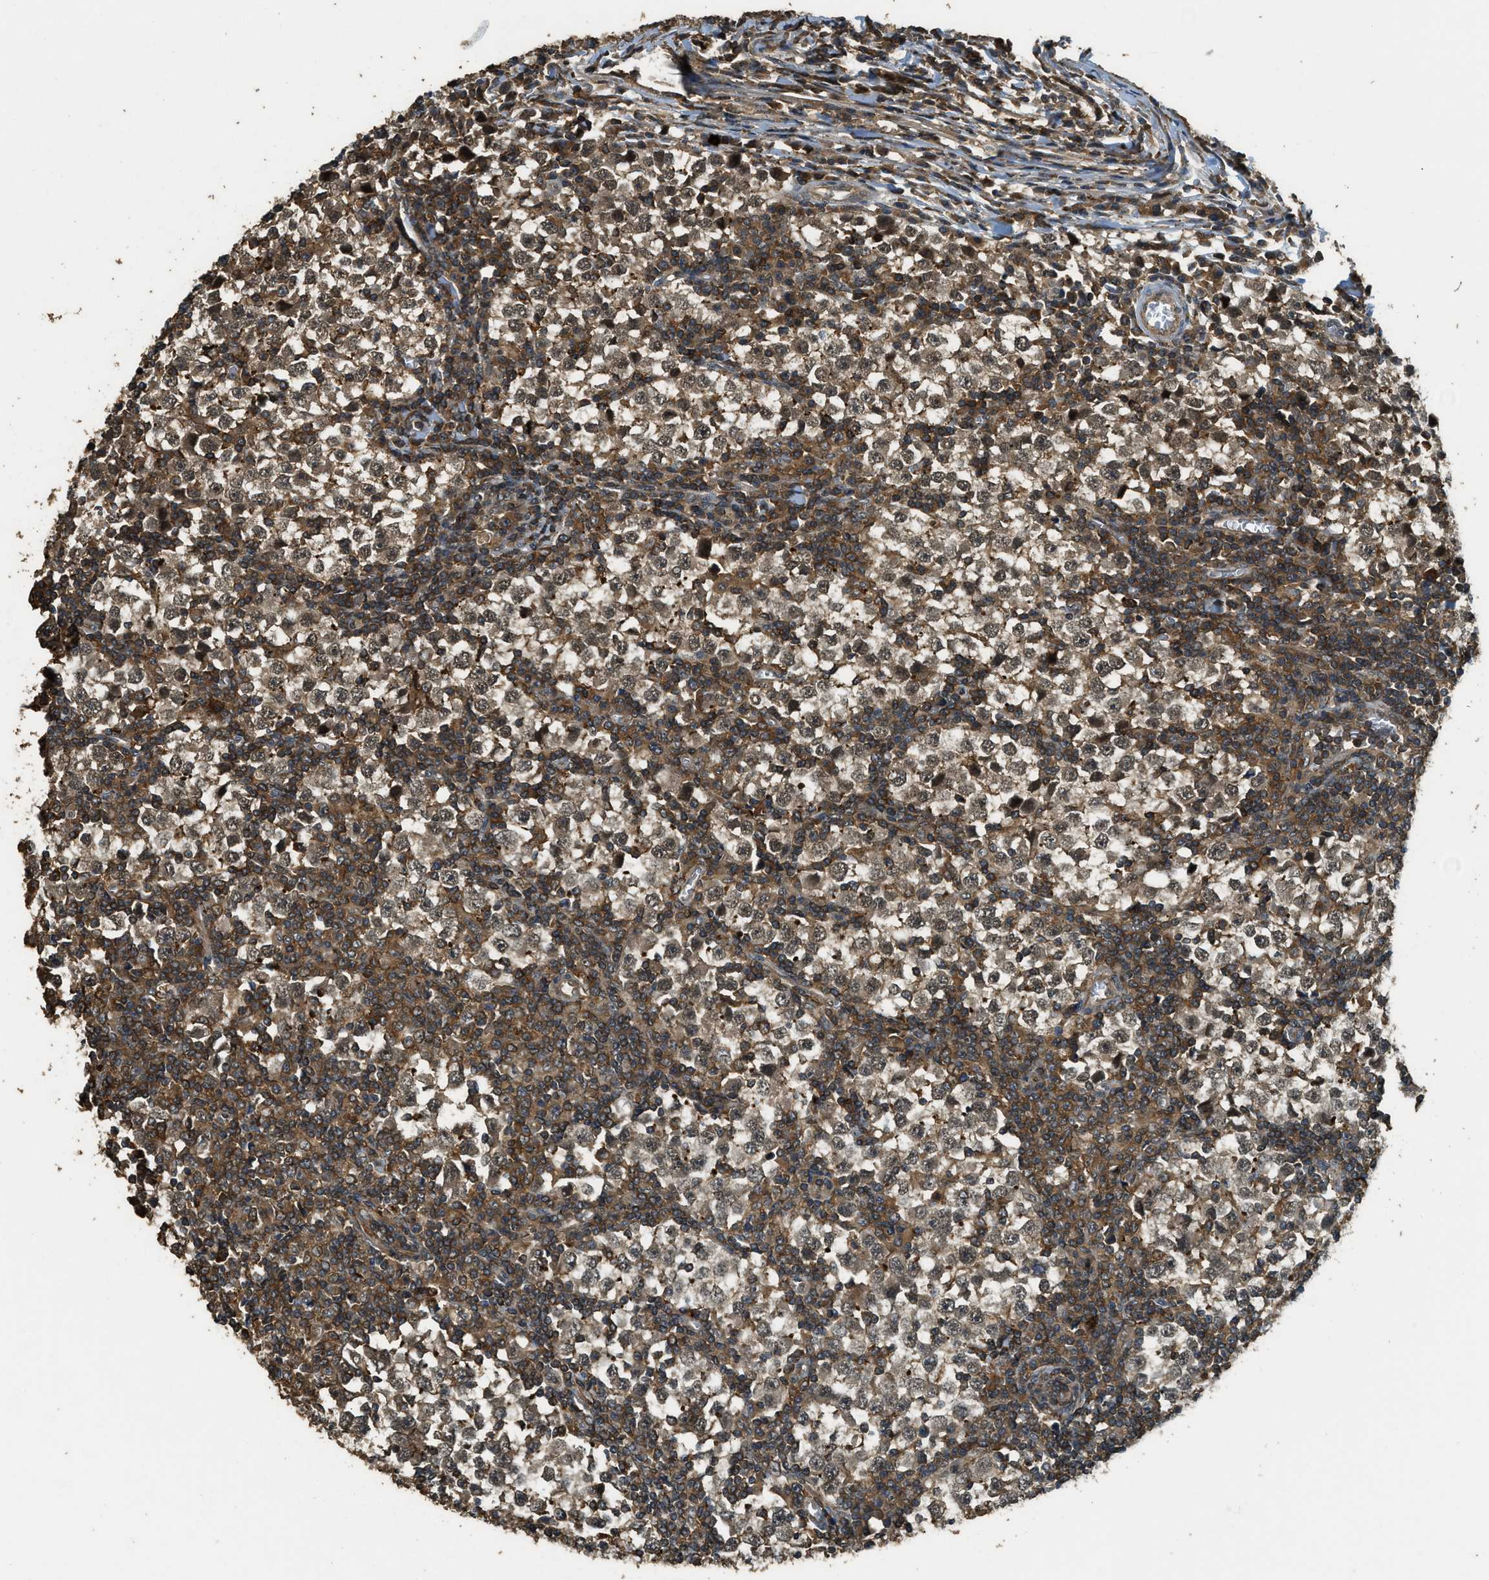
{"staining": {"intensity": "moderate", "quantity": ">75%", "location": "cytoplasmic/membranous"}, "tissue": "testis cancer", "cell_type": "Tumor cells", "image_type": "cancer", "snomed": [{"axis": "morphology", "description": "Seminoma, NOS"}, {"axis": "topography", "description": "Testis"}], "caption": "DAB (3,3'-diaminobenzidine) immunohistochemical staining of human seminoma (testis) demonstrates moderate cytoplasmic/membranous protein staining in about >75% of tumor cells. (brown staining indicates protein expression, while blue staining denotes nuclei).", "gene": "PPP6R3", "patient": {"sex": "male", "age": 65}}